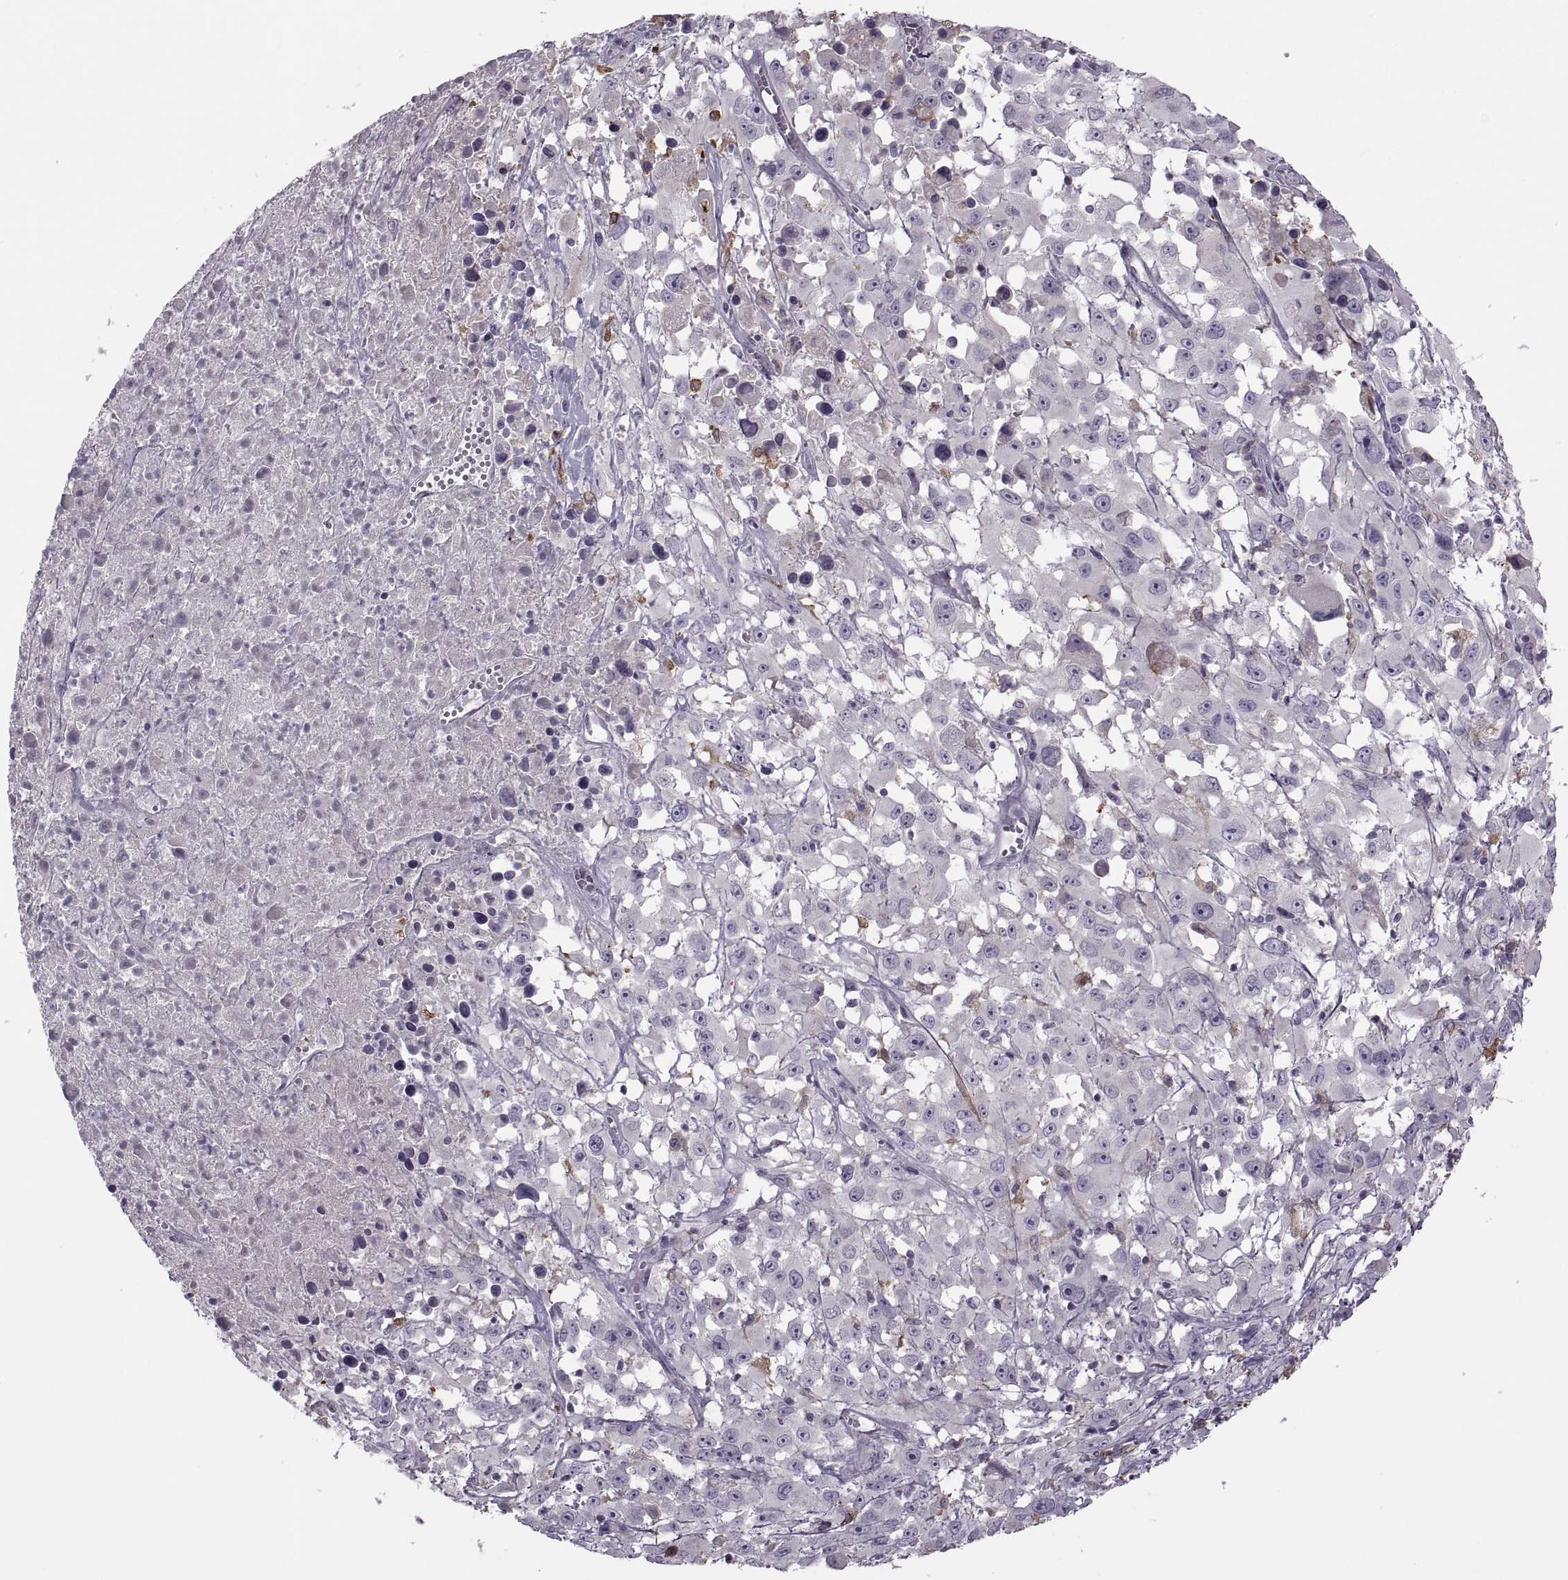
{"staining": {"intensity": "negative", "quantity": "none", "location": "none"}, "tissue": "melanoma", "cell_type": "Tumor cells", "image_type": "cancer", "snomed": [{"axis": "morphology", "description": "Malignant melanoma, Metastatic site"}, {"axis": "topography", "description": "Soft tissue"}], "caption": "High magnification brightfield microscopy of melanoma stained with DAB (3,3'-diaminobenzidine) (brown) and counterstained with hematoxylin (blue): tumor cells show no significant positivity.", "gene": "H2AP", "patient": {"sex": "male", "age": 50}}